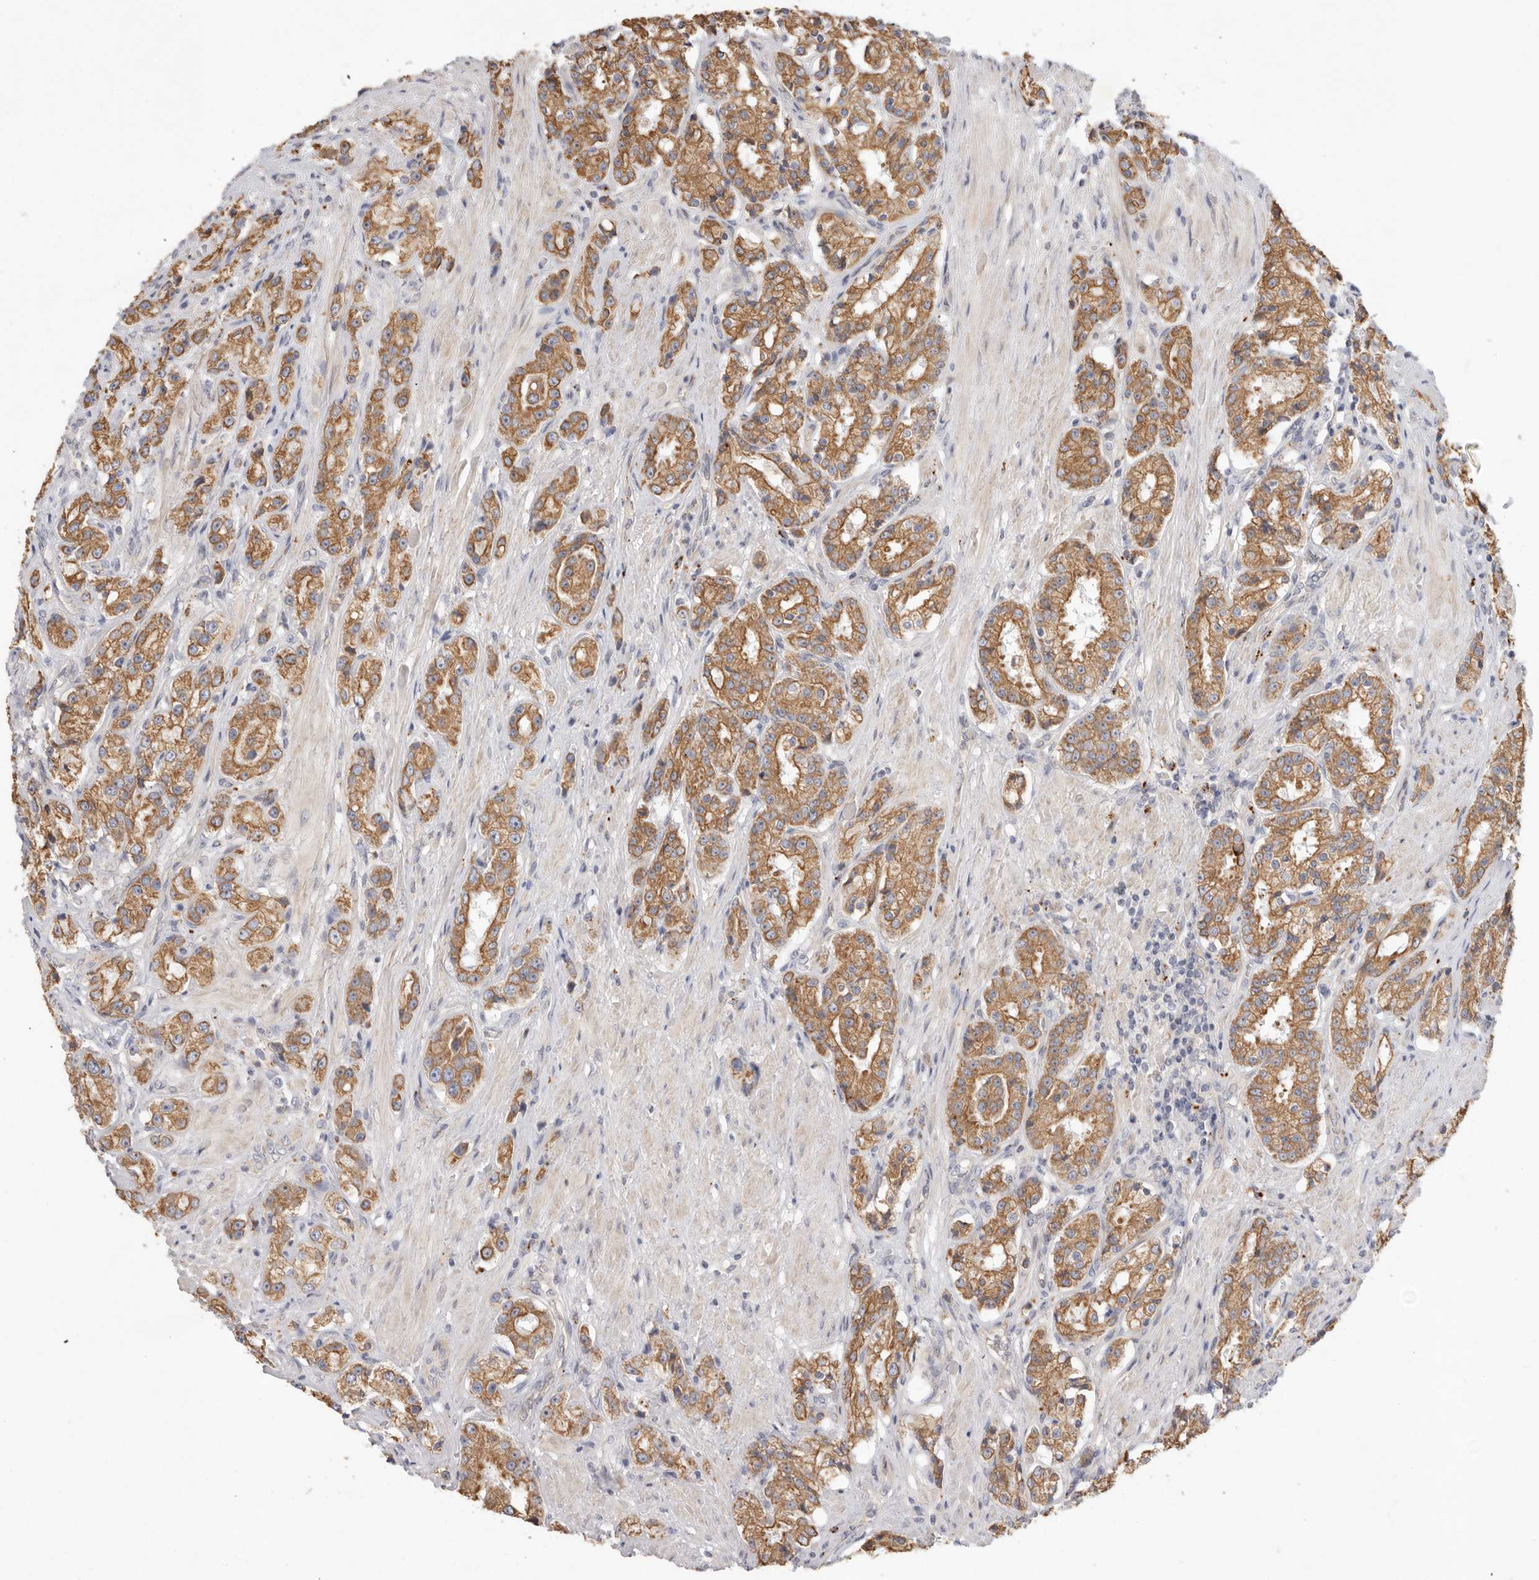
{"staining": {"intensity": "moderate", "quantity": ">75%", "location": "cytoplasmic/membranous"}, "tissue": "prostate cancer", "cell_type": "Tumor cells", "image_type": "cancer", "snomed": [{"axis": "morphology", "description": "Adenocarcinoma, High grade"}, {"axis": "topography", "description": "Prostate"}], "caption": "Immunohistochemistry staining of prostate high-grade adenocarcinoma, which reveals medium levels of moderate cytoplasmic/membranous positivity in about >75% of tumor cells indicating moderate cytoplasmic/membranous protein expression. The staining was performed using DAB (brown) for protein detection and nuclei were counterstained in hematoxylin (blue).", "gene": "USH1C", "patient": {"sex": "male", "age": 60}}